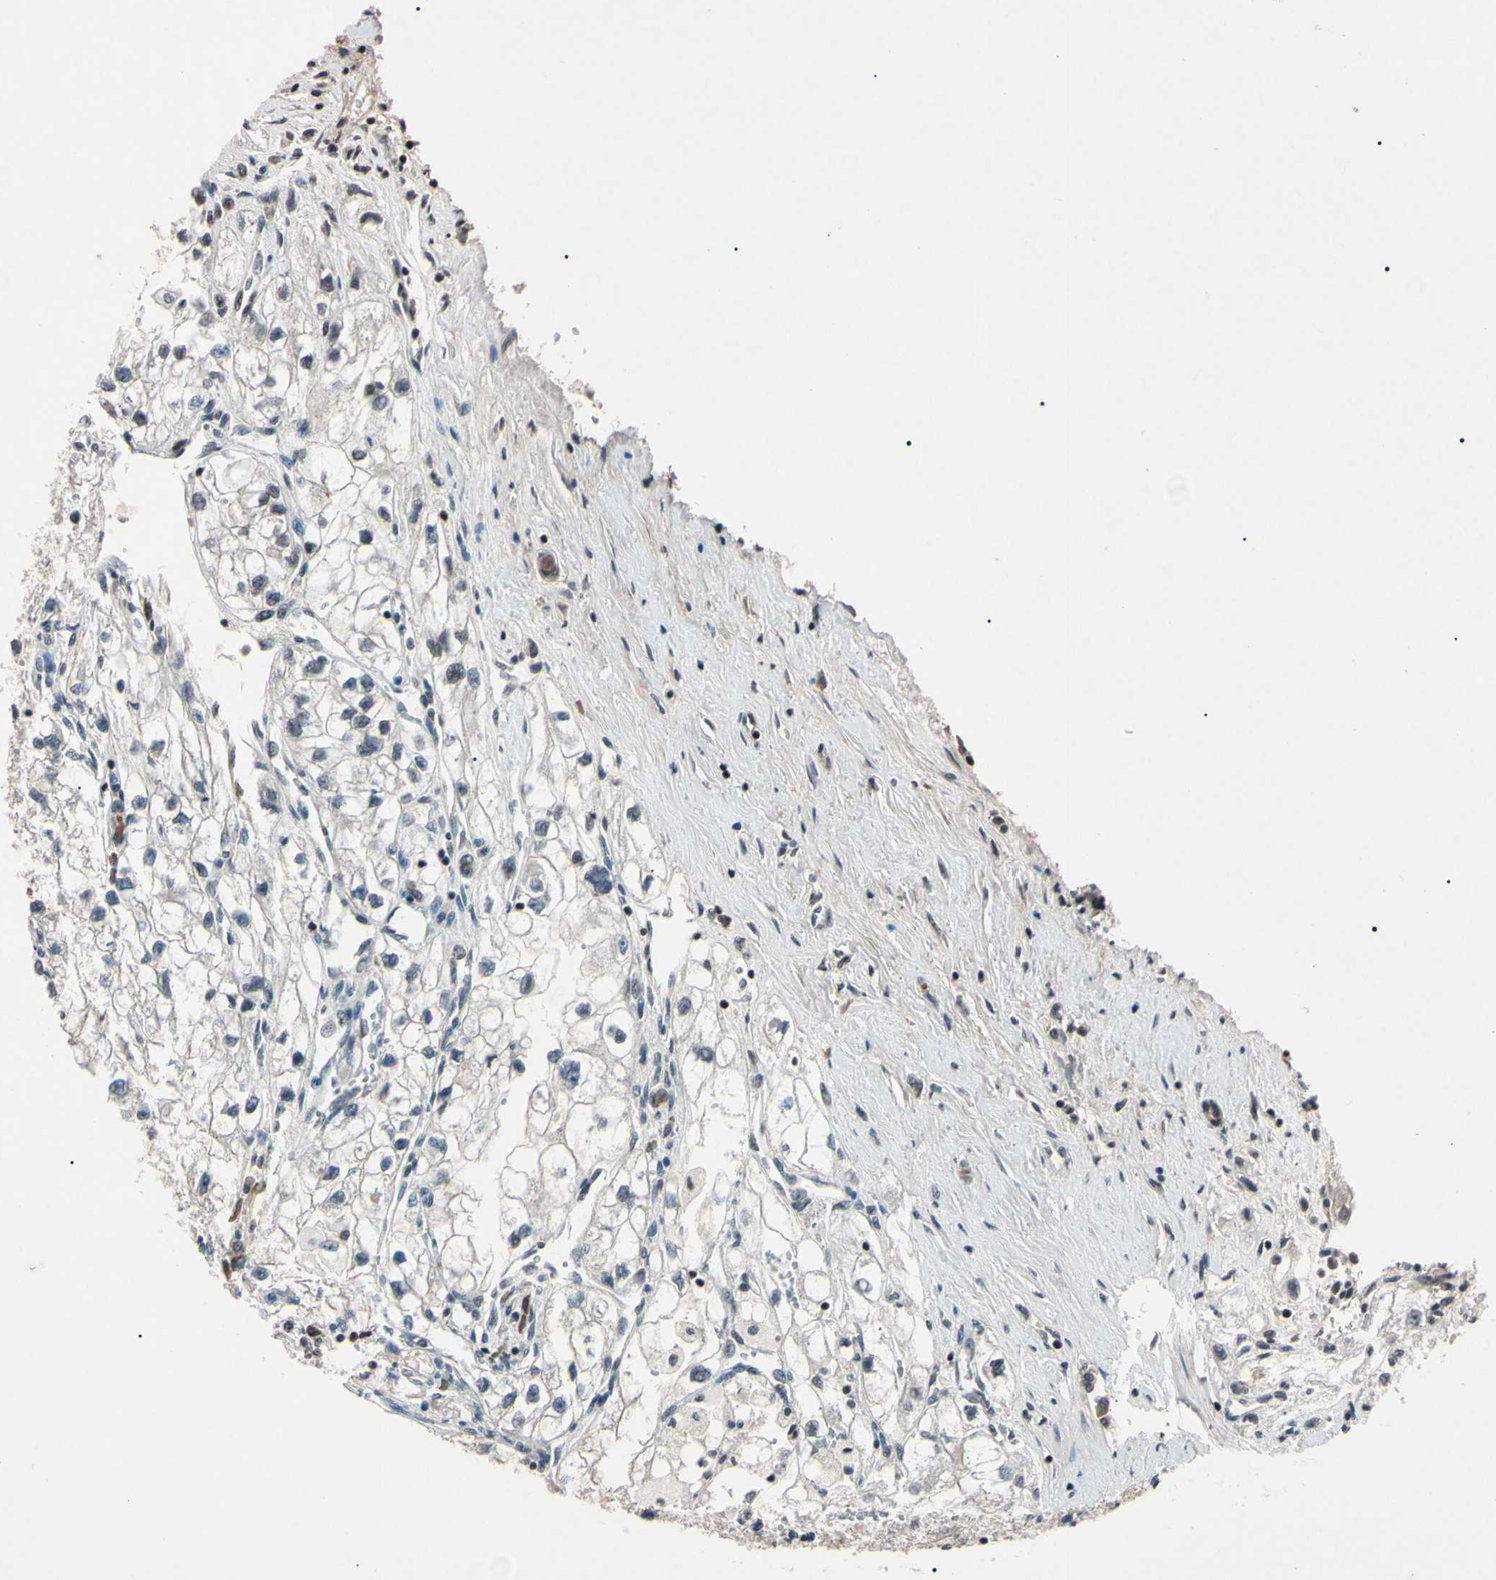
{"staining": {"intensity": "negative", "quantity": "none", "location": "none"}, "tissue": "renal cancer", "cell_type": "Tumor cells", "image_type": "cancer", "snomed": [{"axis": "morphology", "description": "Adenocarcinoma, NOS"}, {"axis": "topography", "description": "Kidney"}], "caption": "High magnification brightfield microscopy of renal cancer stained with DAB (brown) and counterstained with hematoxylin (blue): tumor cells show no significant expression.", "gene": "YY1", "patient": {"sex": "female", "age": 70}}